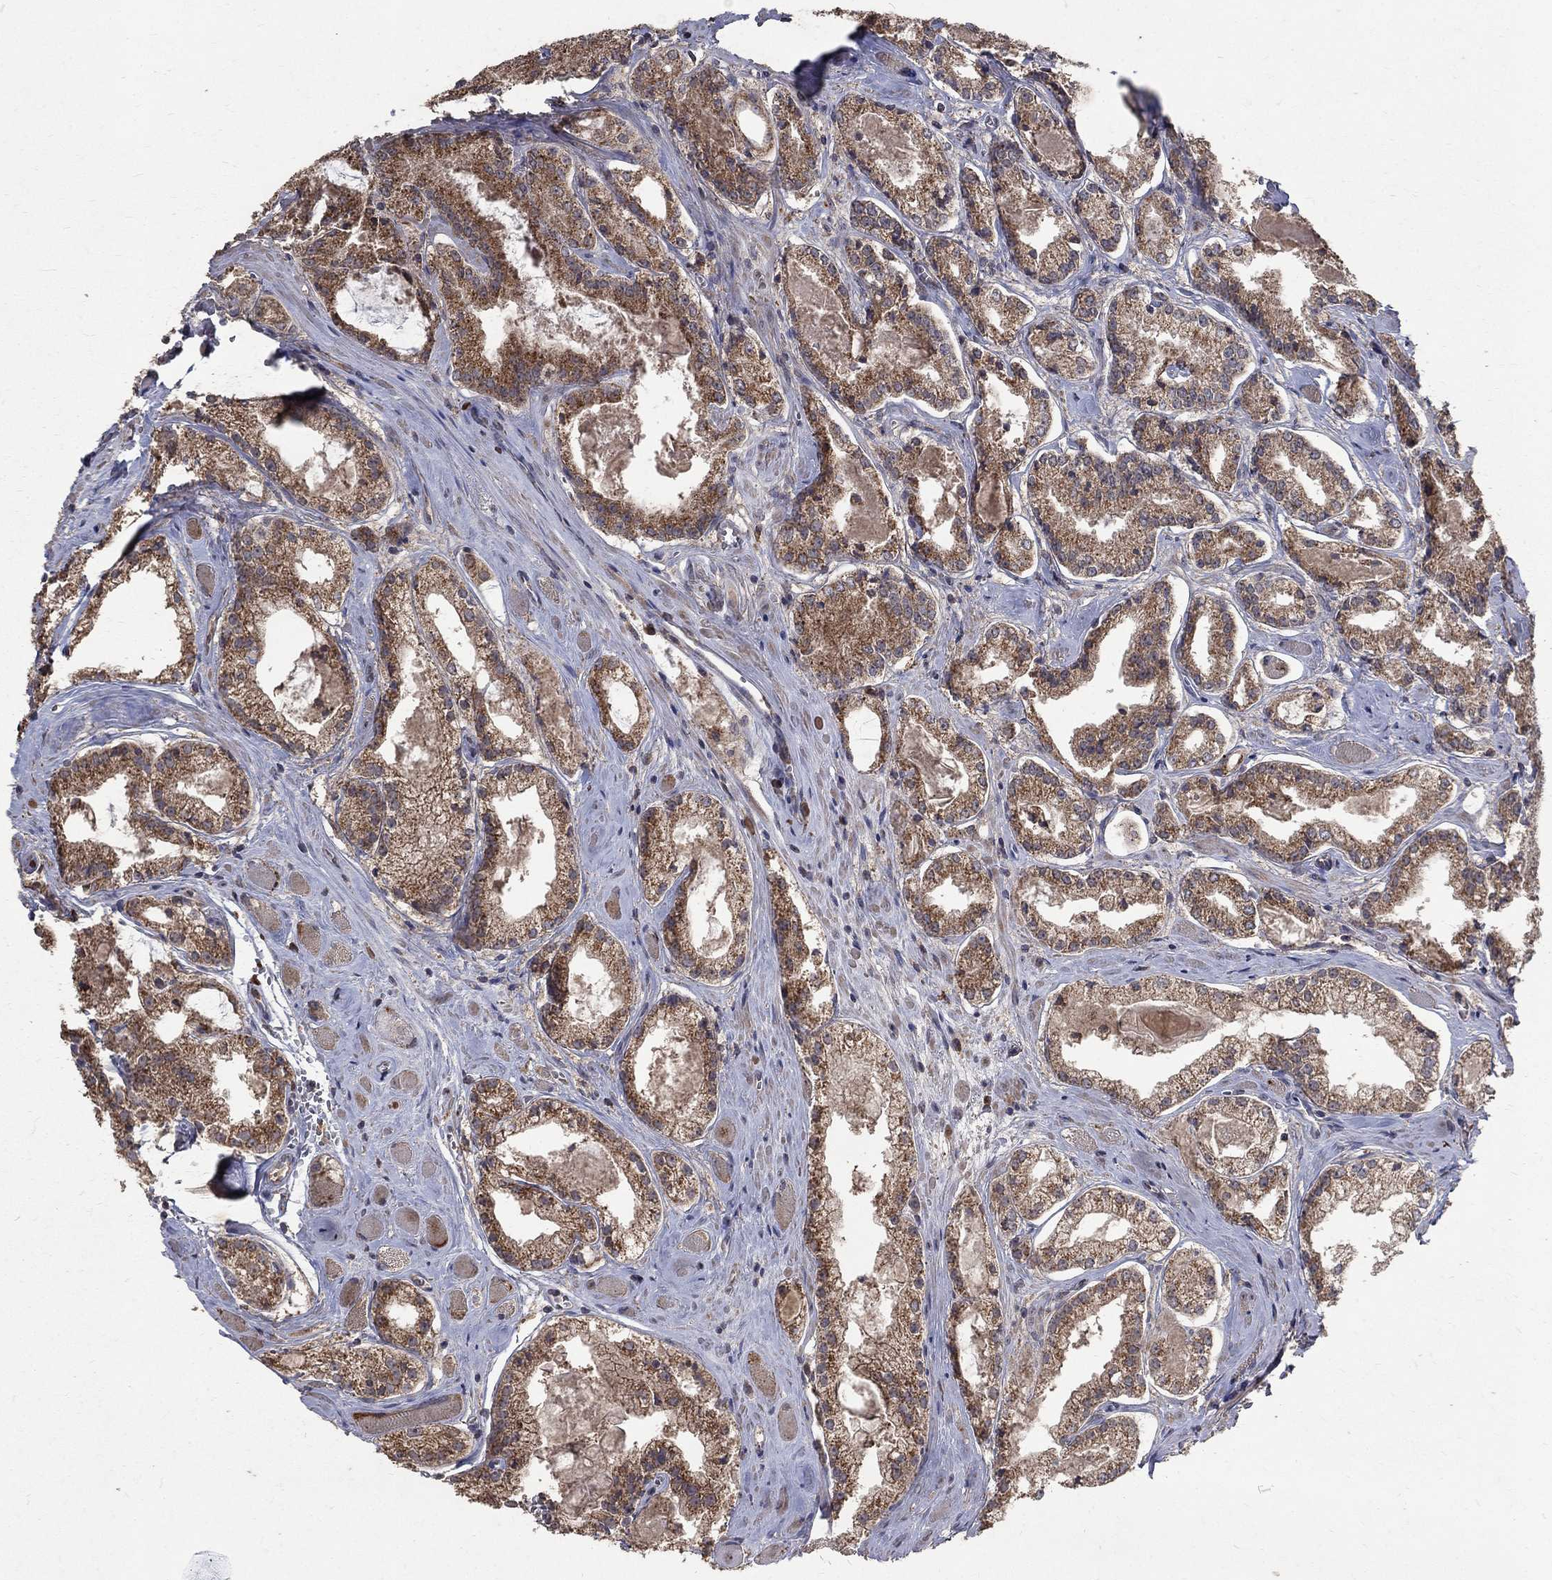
{"staining": {"intensity": "moderate", "quantity": "25%-75%", "location": "cytoplasmic/membranous"}, "tissue": "prostate cancer", "cell_type": "Tumor cells", "image_type": "cancer", "snomed": [{"axis": "morphology", "description": "Adenocarcinoma, NOS"}, {"axis": "topography", "description": "Prostate"}], "caption": "Tumor cells display medium levels of moderate cytoplasmic/membranous expression in approximately 25%-75% of cells in human prostate adenocarcinoma. Using DAB (brown) and hematoxylin (blue) stains, captured at high magnification using brightfield microscopy.", "gene": "C17orf75", "patient": {"sex": "male", "age": 72}}